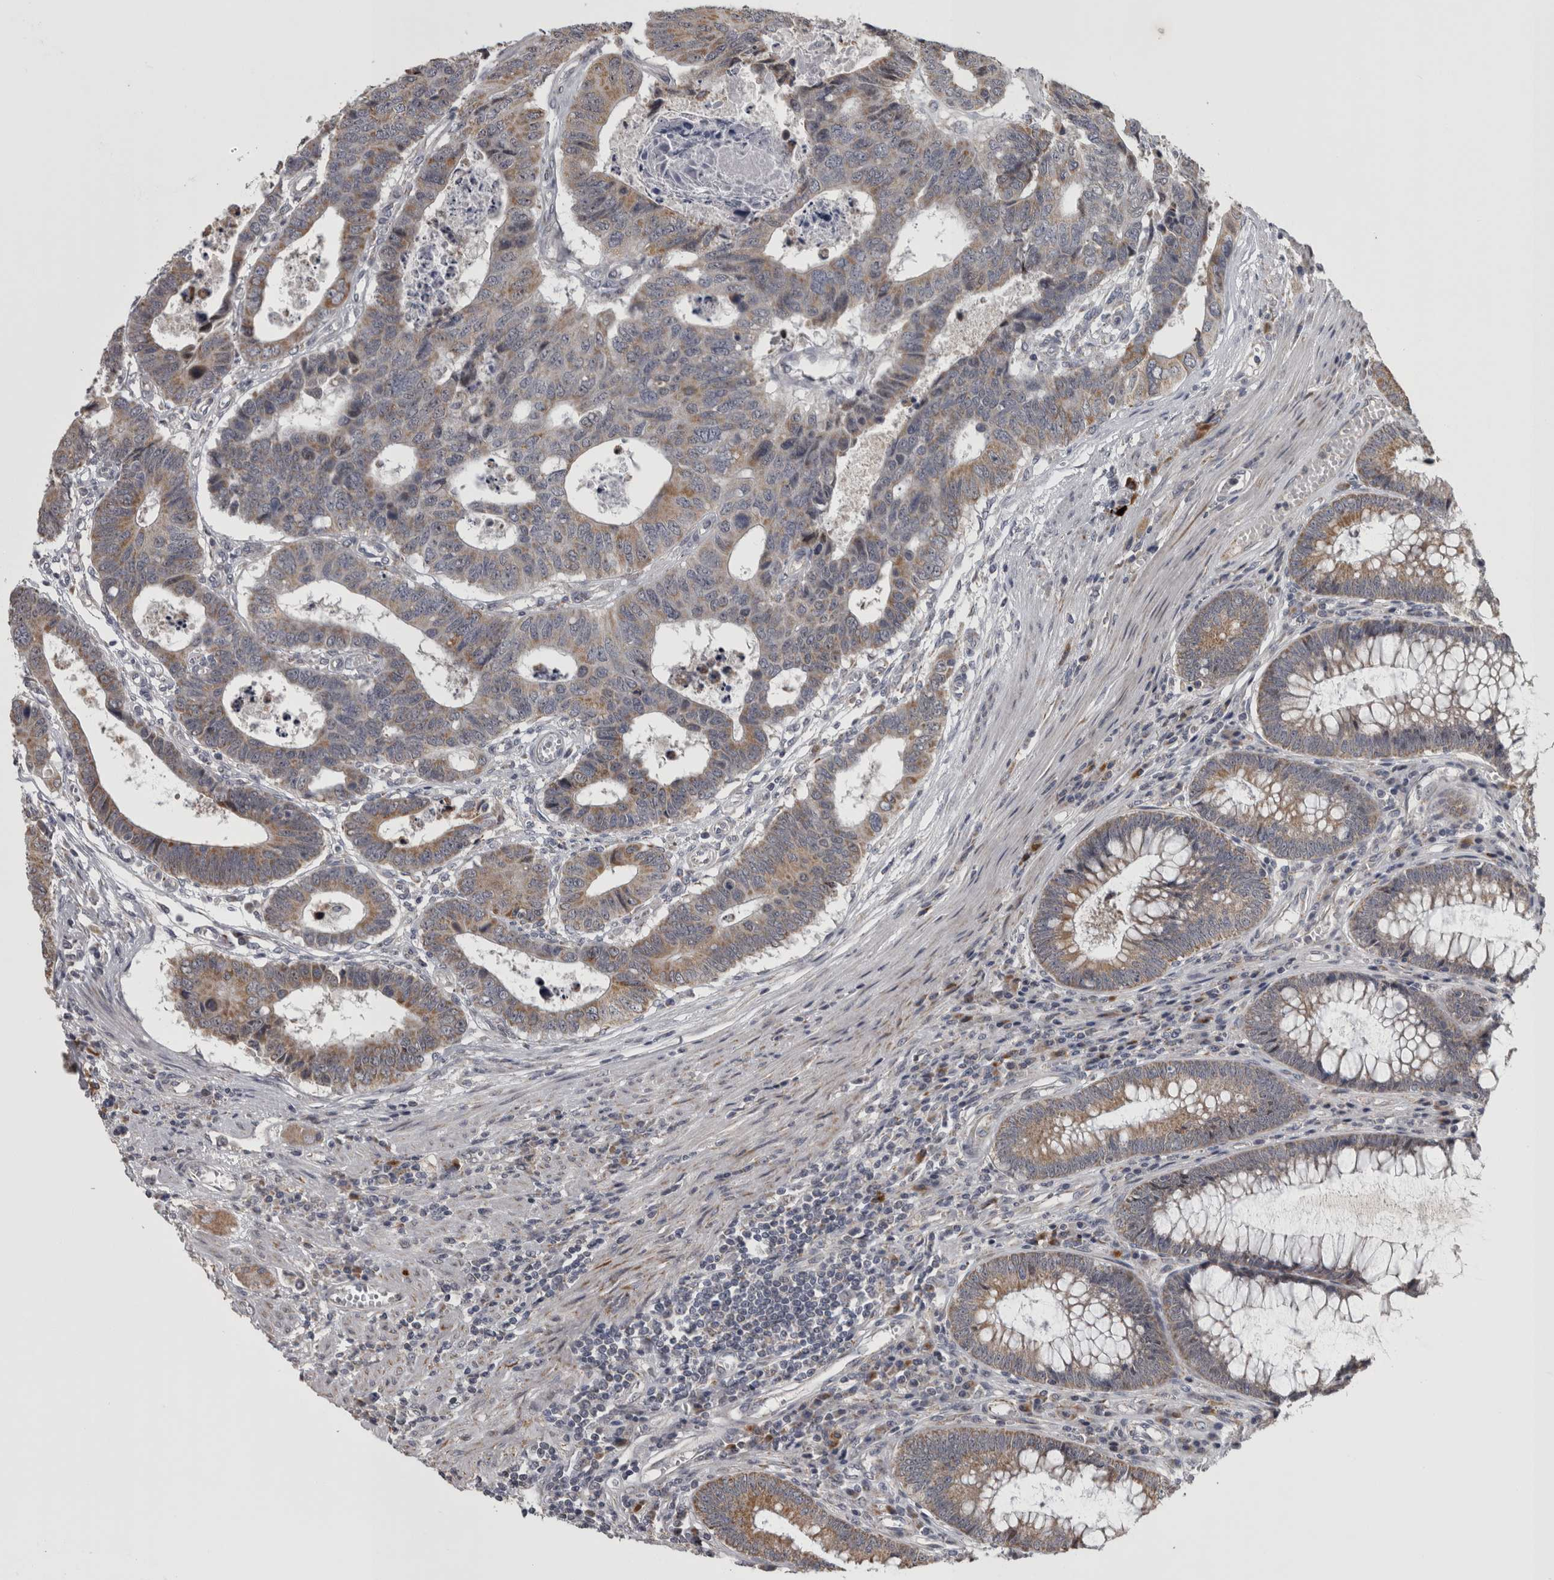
{"staining": {"intensity": "moderate", "quantity": "25%-75%", "location": "cytoplasmic/membranous"}, "tissue": "colorectal cancer", "cell_type": "Tumor cells", "image_type": "cancer", "snomed": [{"axis": "morphology", "description": "Adenocarcinoma, NOS"}, {"axis": "topography", "description": "Rectum"}], "caption": "Human colorectal cancer (adenocarcinoma) stained for a protein (brown) reveals moderate cytoplasmic/membranous positive expression in about 25%-75% of tumor cells.", "gene": "DBT", "patient": {"sex": "male", "age": 84}}